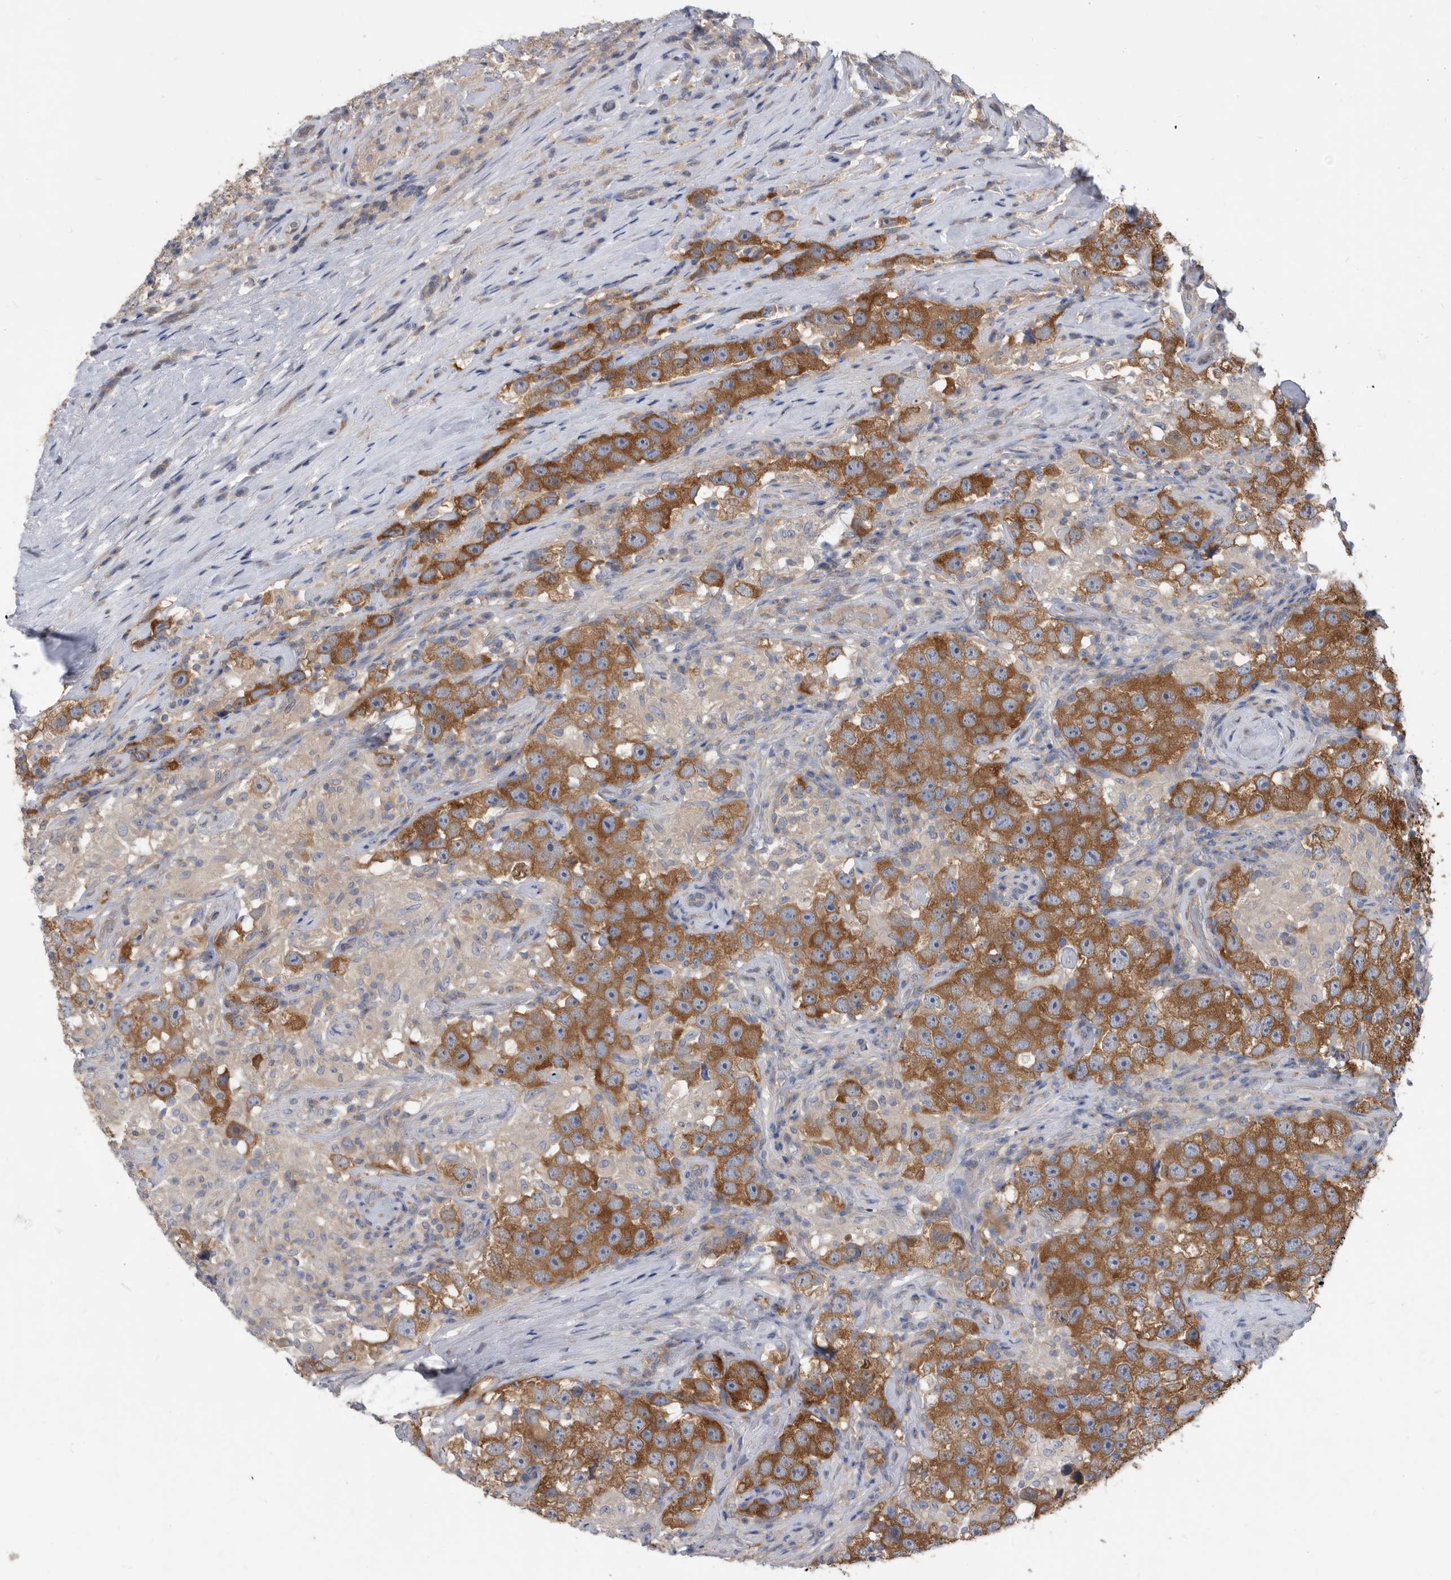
{"staining": {"intensity": "strong", "quantity": ">75%", "location": "cytoplasmic/membranous"}, "tissue": "testis cancer", "cell_type": "Tumor cells", "image_type": "cancer", "snomed": [{"axis": "morphology", "description": "Seminoma, NOS"}, {"axis": "topography", "description": "Testis"}], "caption": "There is high levels of strong cytoplasmic/membranous expression in tumor cells of testis seminoma, as demonstrated by immunohistochemical staining (brown color).", "gene": "CCT4", "patient": {"sex": "male", "age": 49}}